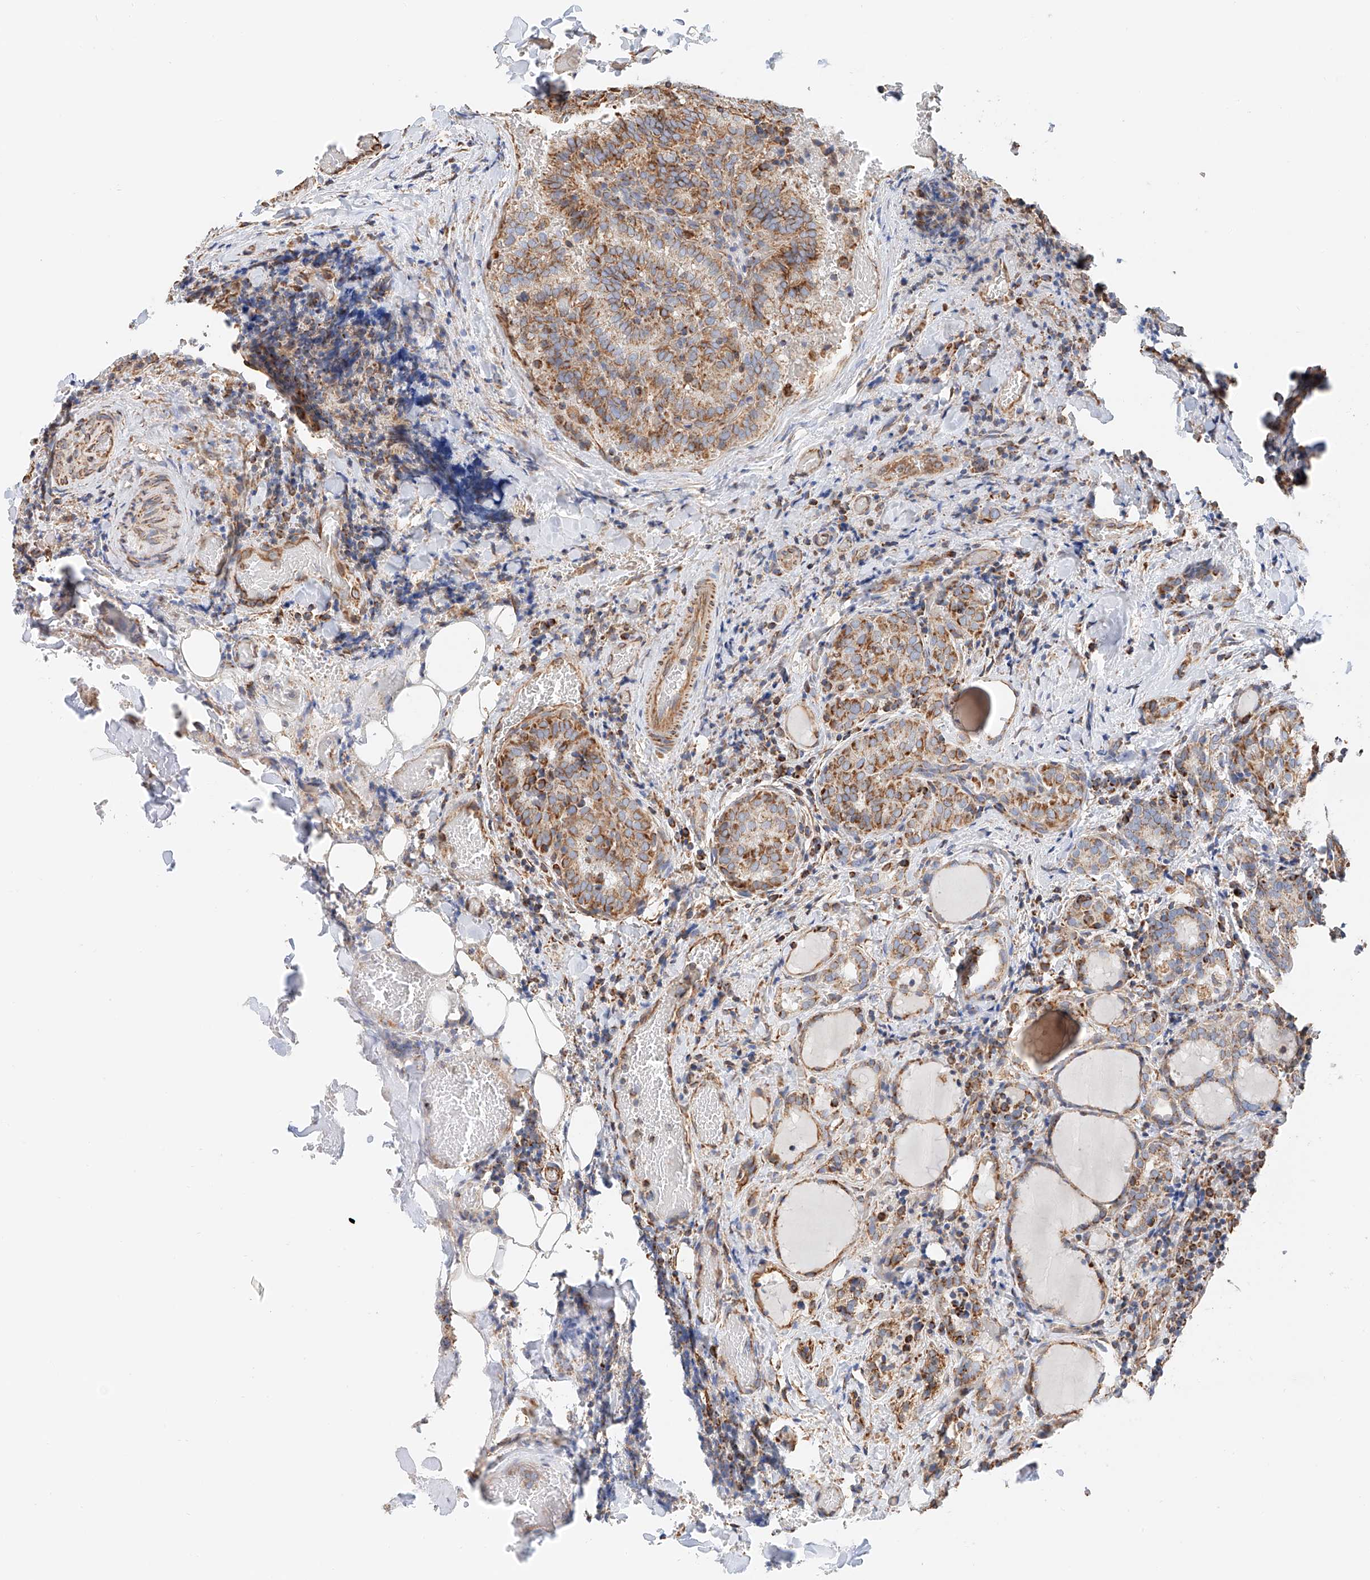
{"staining": {"intensity": "moderate", "quantity": ">75%", "location": "cytoplasmic/membranous"}, "tissue": "thyroid cancer", "cell_type": "Tumor cells", "image_type": "cancer", "snomed": [{"axis": "morphology", "description": "Normal tissue, NOS"}, {"axis": "morphology", "description": "Papillary adenocarcinoma, NOS"}, {"axis": "topography", "description": "Thyroid gland"}], "caption": "Immunohistochemistry of human thyroid cancer displays medium levels of moderate cytoplasmic/membranous expression in approximately >75% of tumor cells.", "gene": "NDUFV3", "patient": {"sex": "female", "age": 30}}